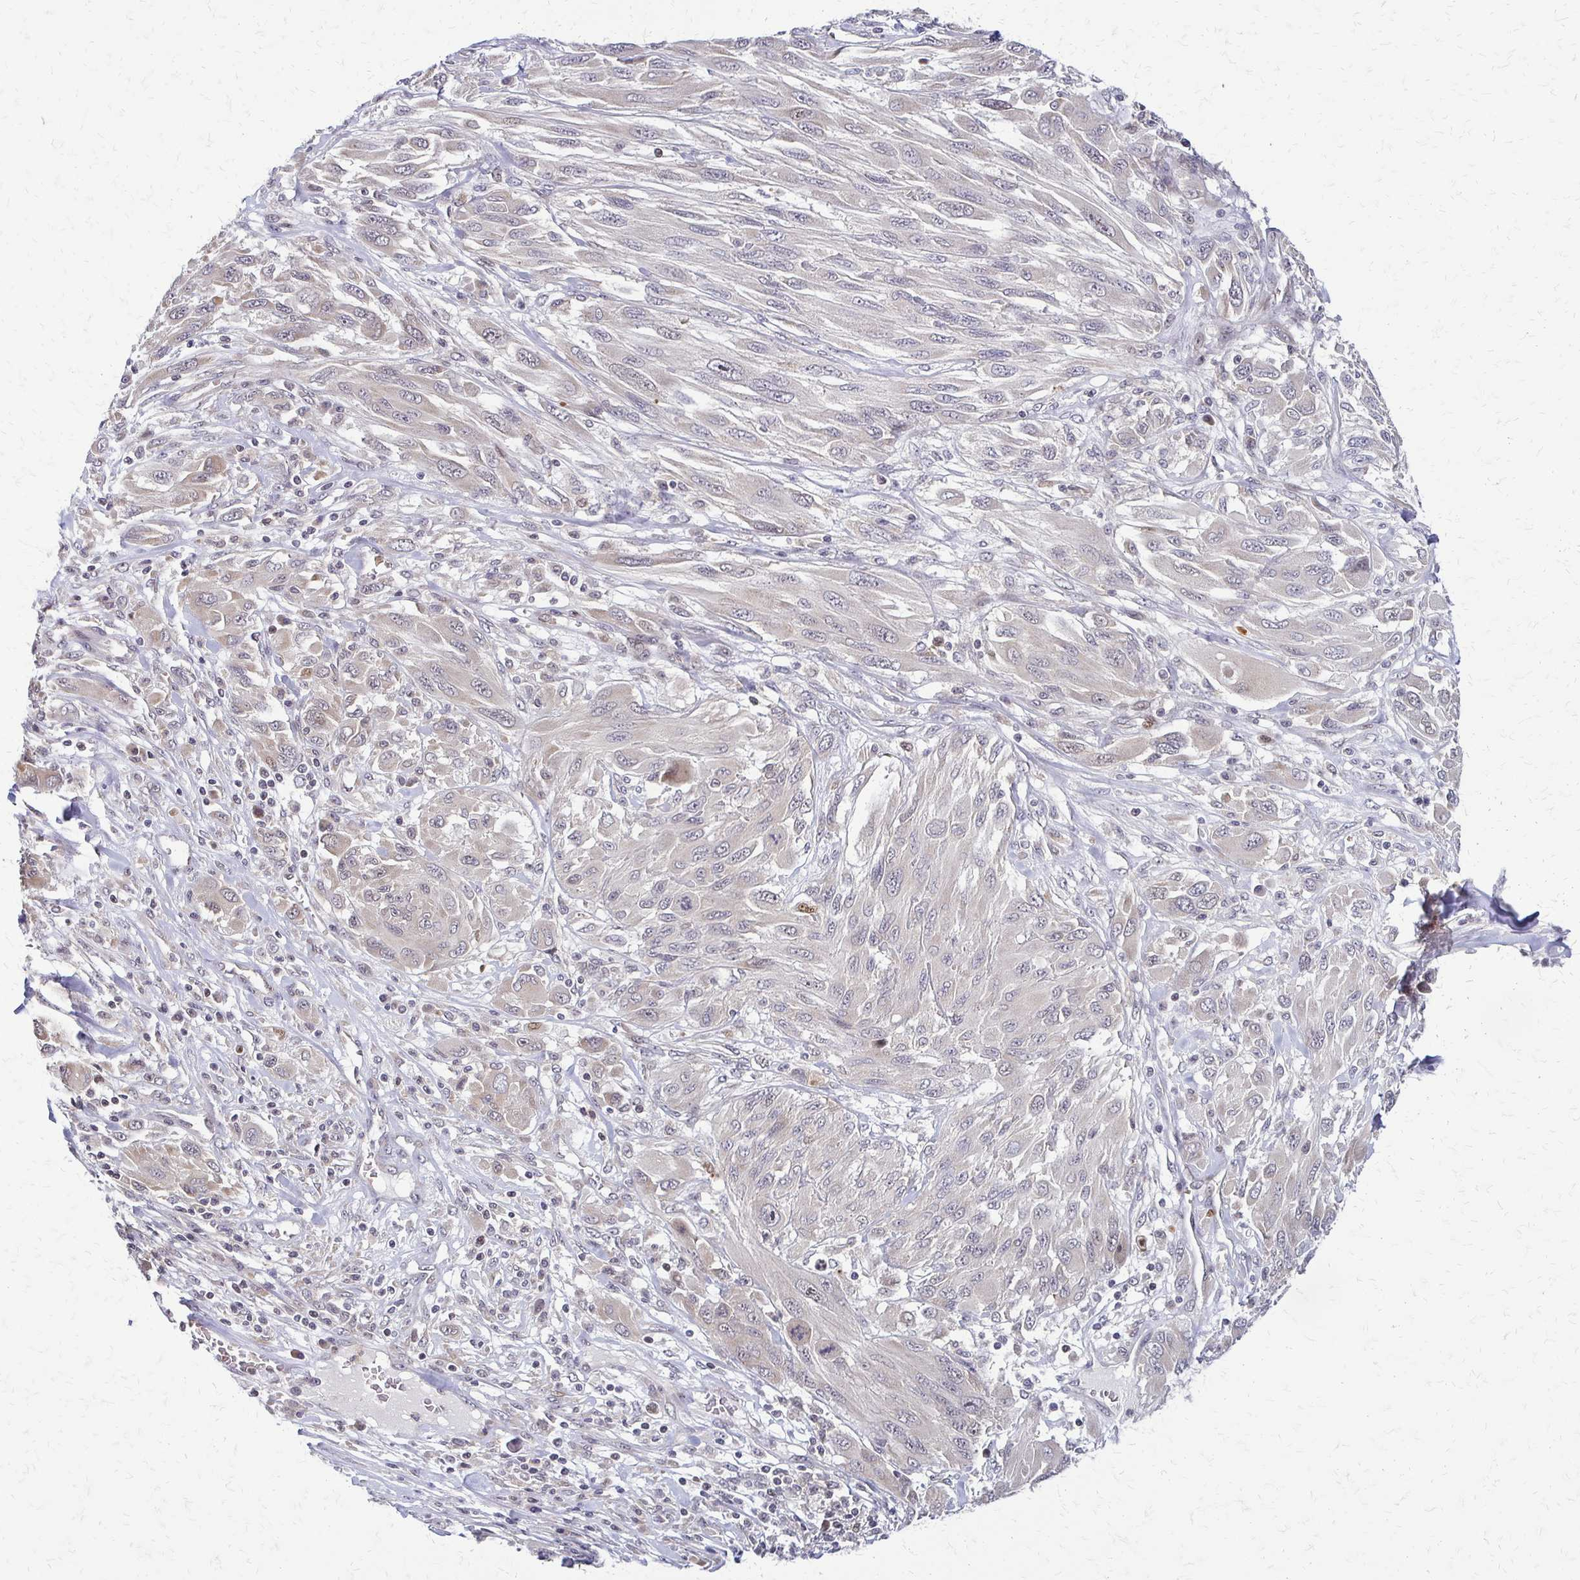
{"staining": {"intensity": "moderate", "quantity": "<25%", "location": "nuclear"}, "tissue": "melanoma", "cell_type": "Tumor cells", "image_type": "cancer", "snomed": [{"axis": "morphology", "description": "Malignant melanoma, NOS"}, {"axis": "topography", "description": "Skin"}], "caption": "High-magnification brightfield microscopy of melanoma stained with DAB (3,3'-diaminobenzidine) (brown) and counterstained with hematoxylin (blue). tumor cells exhibit moderate nuclear expression is identified in approximately<25% of cells.", "gene": "TRIR", "patient": {"sex": "female", "age": 91}}